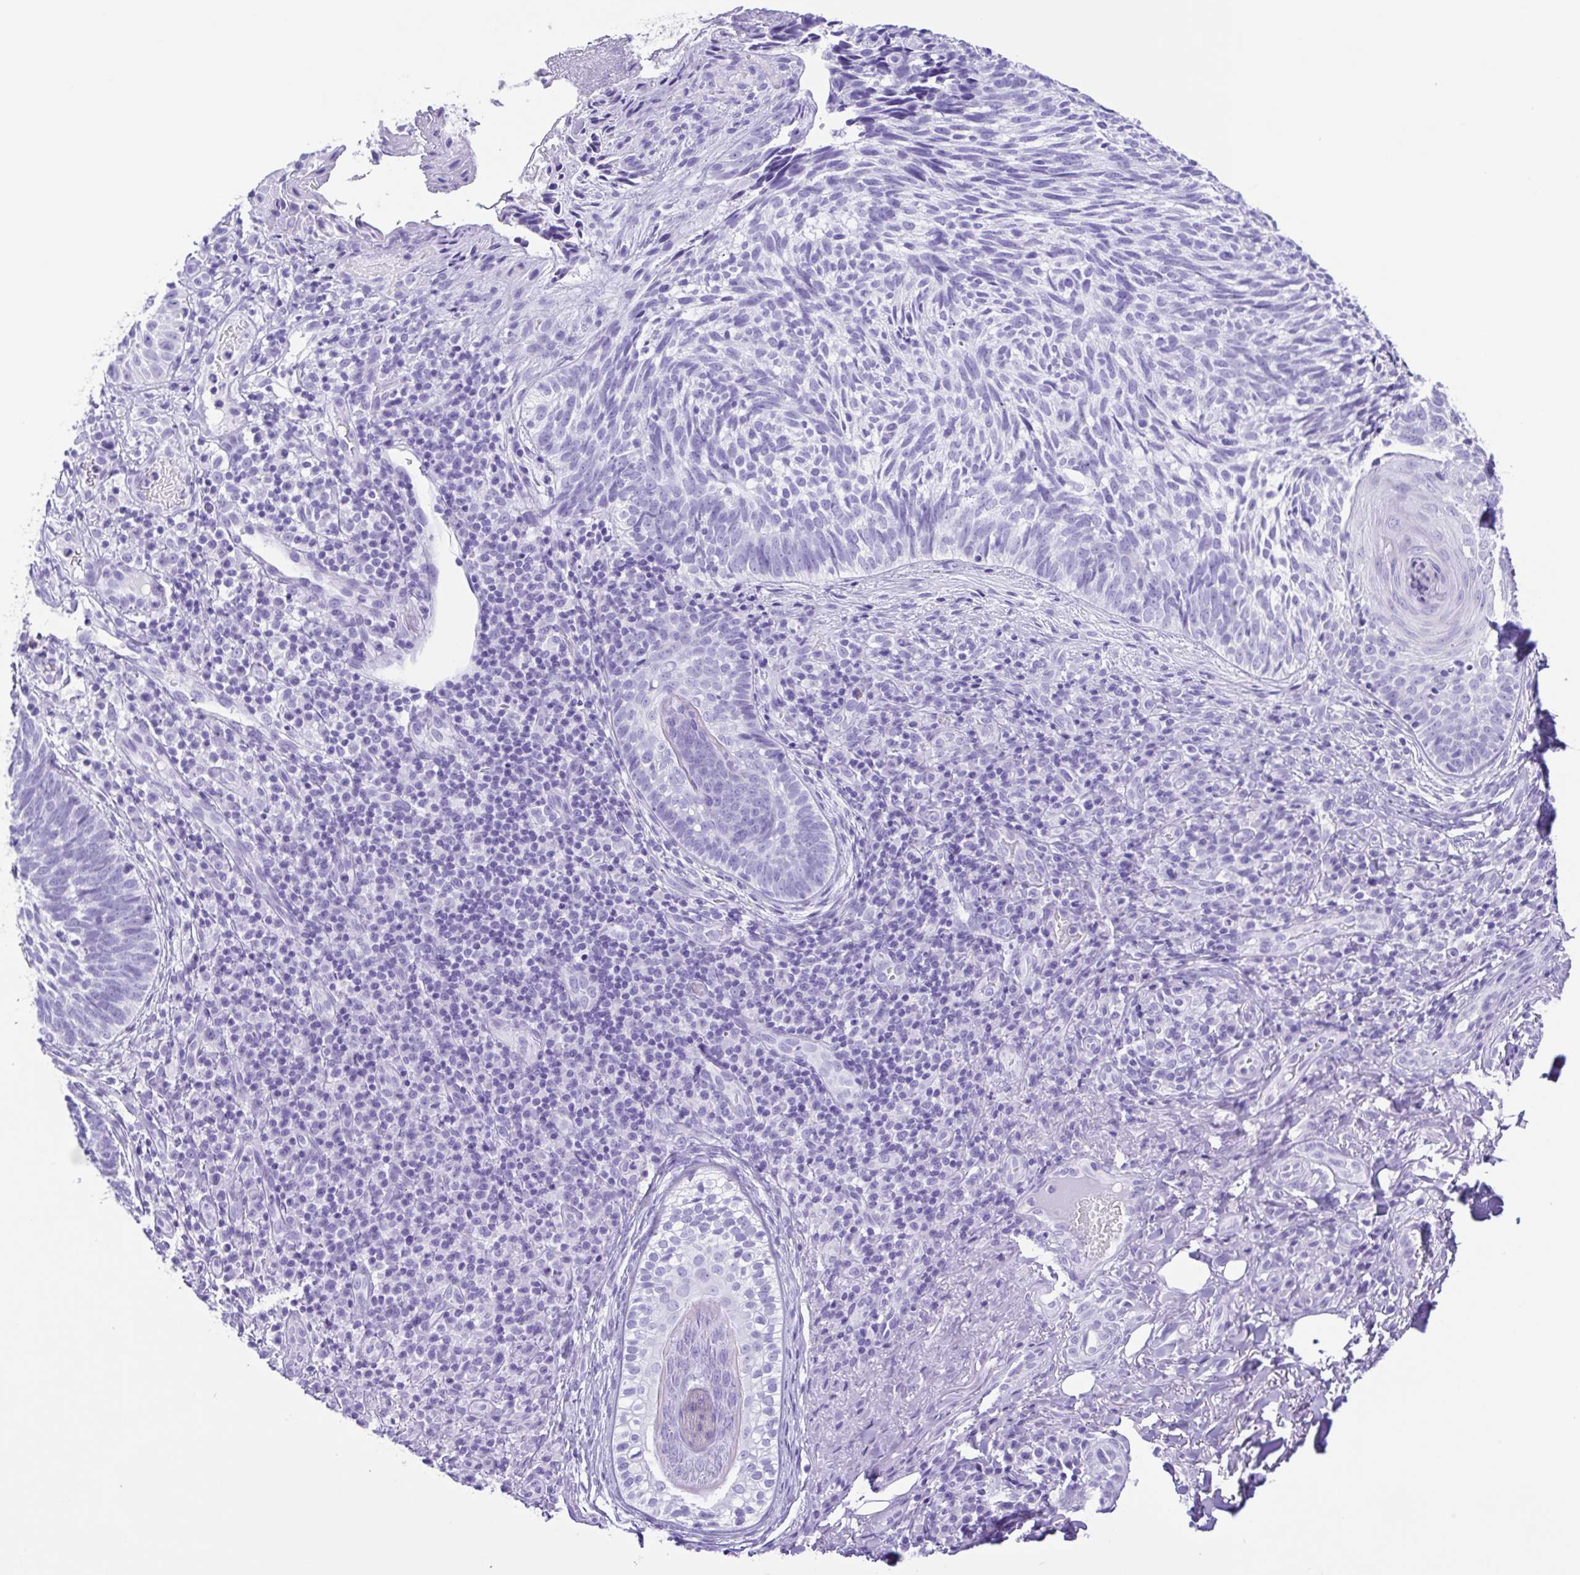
{"staining": {"intensity": "negative", "quantity": "none", "location": "none"}, "tissue": "skin cancer", "cell_type": "Tumor cells", "image_type": "cancer", "snomed": [{"axis": "morphology", "description": "Basal cell carcinoma"}, {"axis": "topography", "description": "Skin"}], "caption": "Immunohistochemical staining of basal cell carcinoma (skin) demonstrates no significant staining in tumor cells.", "gene": "ERP27", "patient": {"sex": "male", "age": 65}}